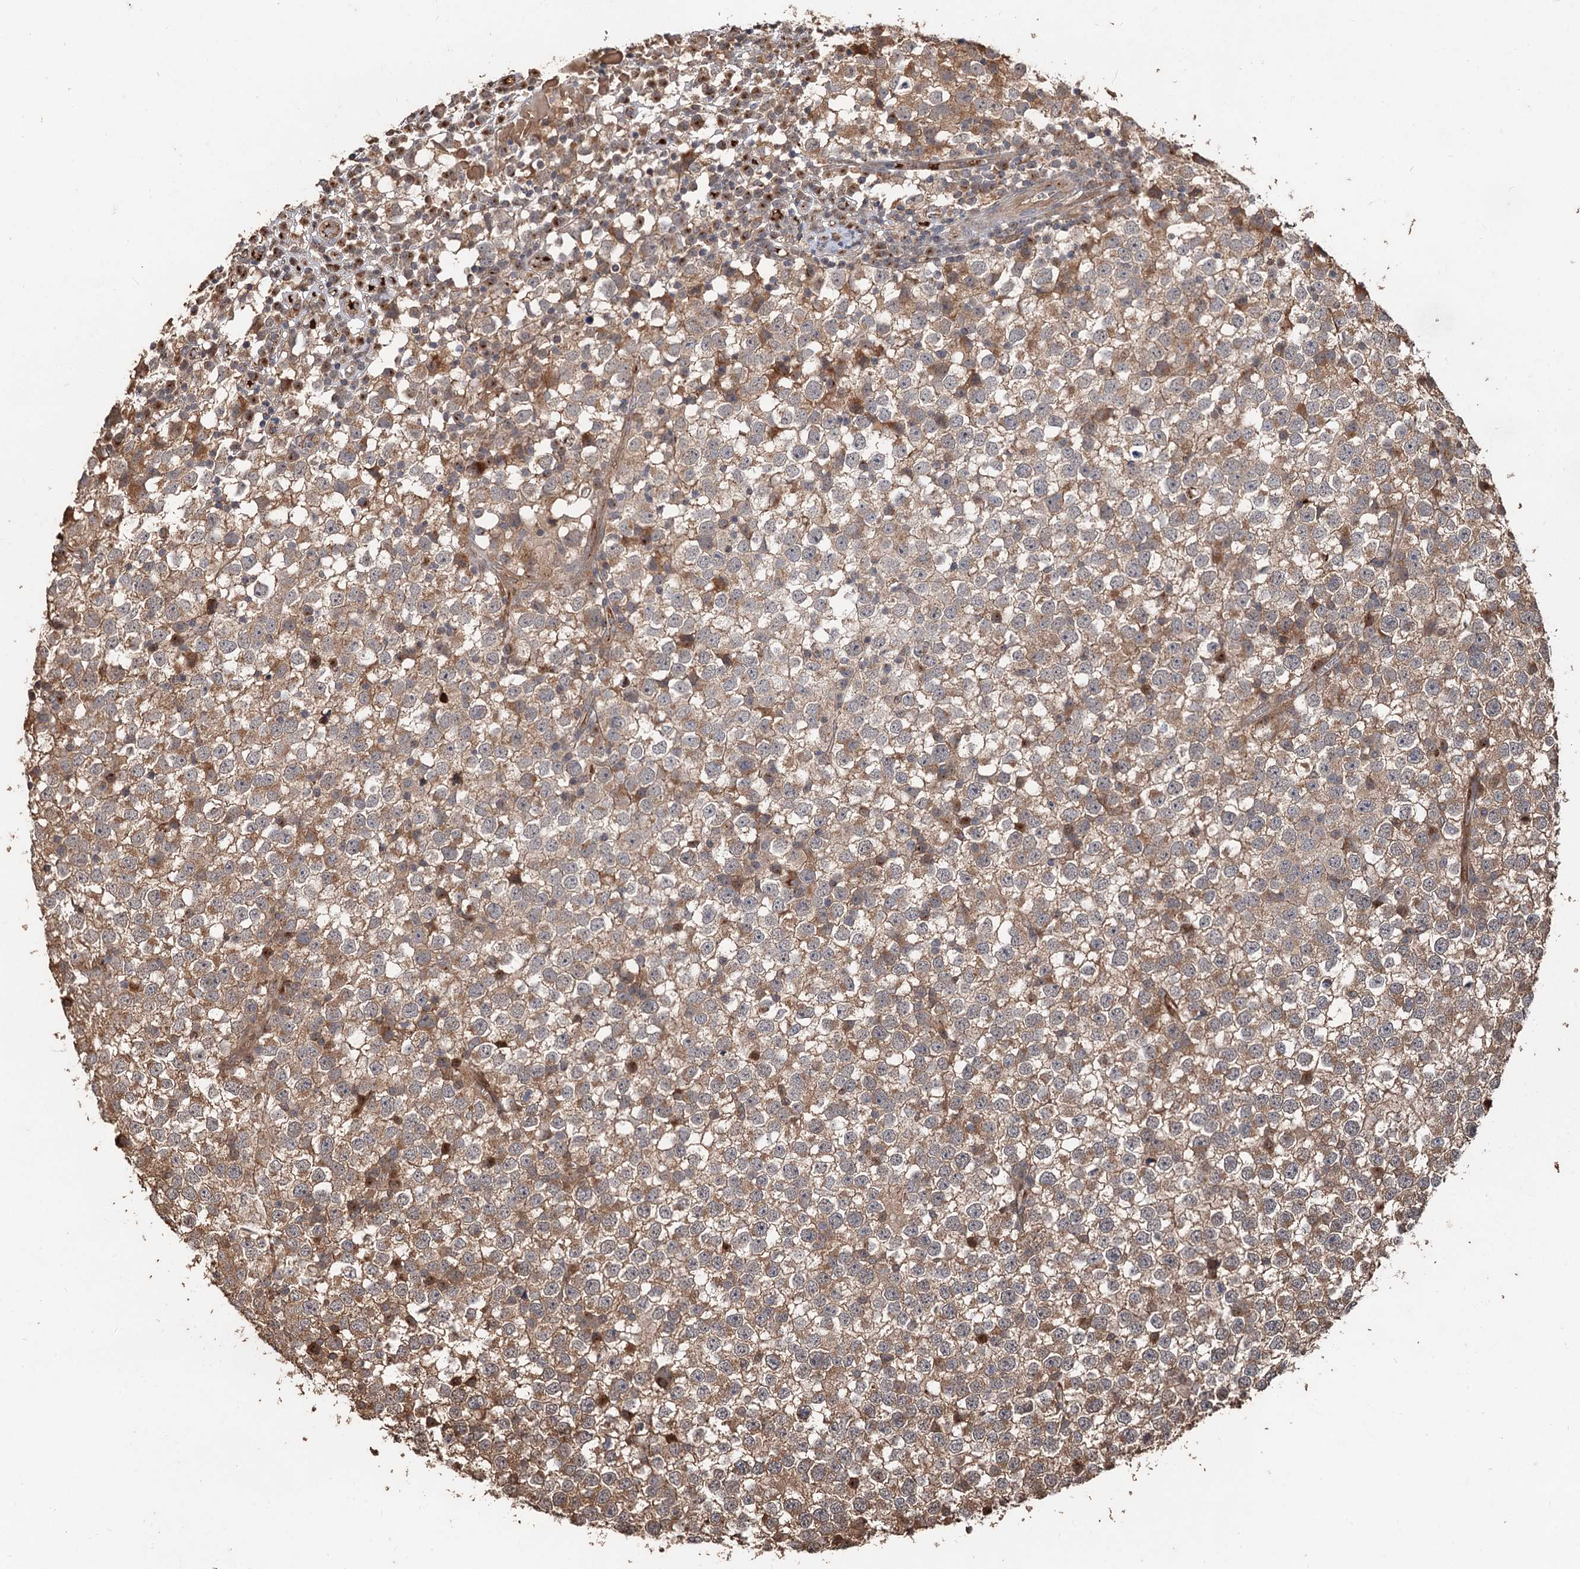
{"staining": {"intensity": "moderate", "quantity": "25%-75%", "location": "cytoplasmic/membranous"}, "tissue": "testis cancer", "cell_type": "Tumor cells", "image_type": "cancer", "snomed": [{"axis": "morphology", "description": "Seminoma, NOS"}, {"axis": "topography", "description": "Testis"}], "caption": "Moderate cytoplasmic/membranous protein staining is appreciated in about 25%-75% of tumor cells in testis seminoma. The protein of interest is shown in brown color, while the nuclei are stained blue.", "gene": "DEXI", "patient": {"sex": "male", "age": 65}}